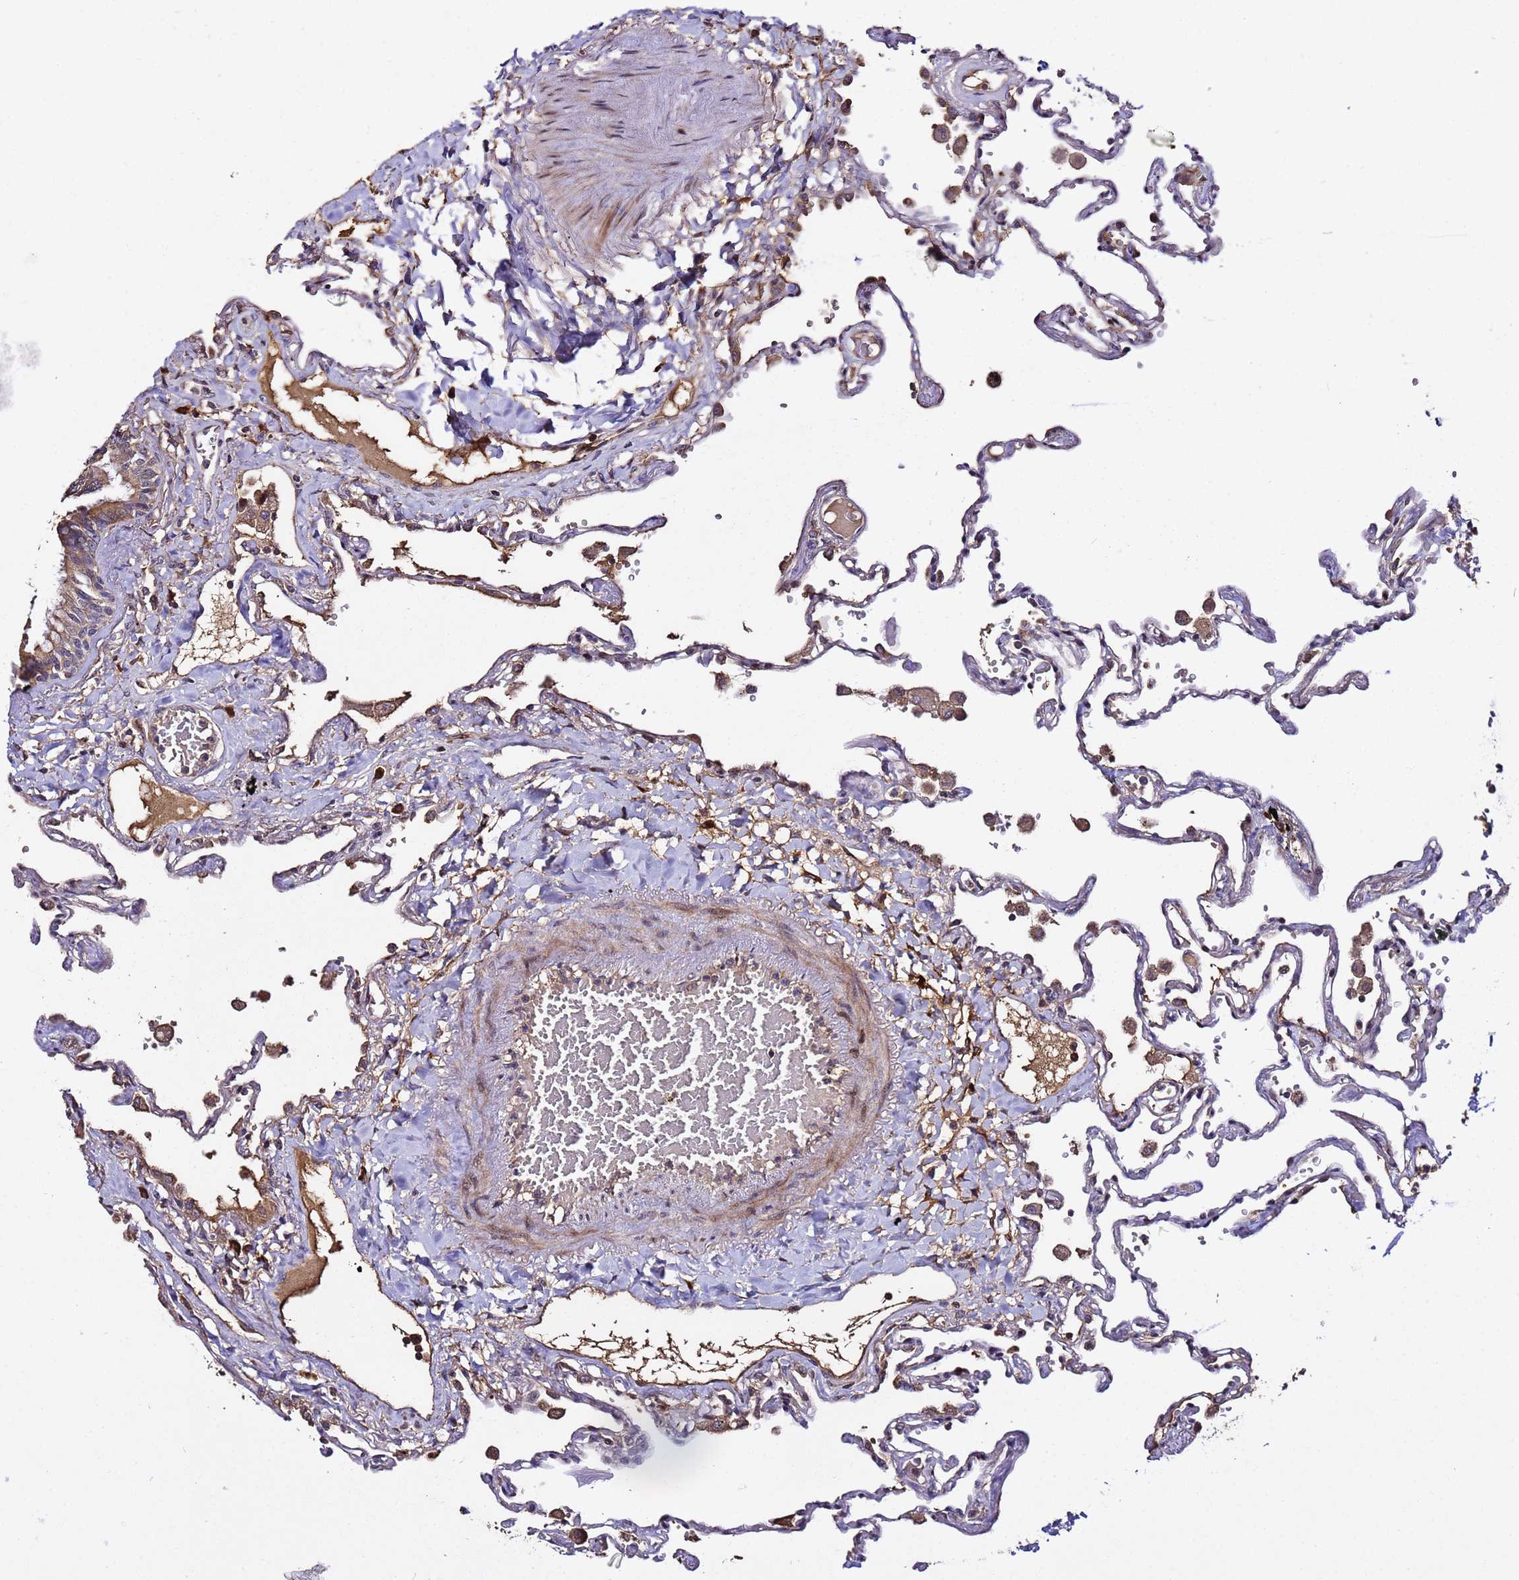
{"staining": {"intensity": "negative", "quantity": "none", "location": "none"}, "tissue": "lung", "cell_type": "Alveolar cells", "image_type": "normal", "snomed": [{"axis": "morphology", "description": "Normal tissue, NOS"}, {"axis": "topography", "description": "Lung"}], "caption": "The micrograph demonstrates no staining of alveolar cells in unremarkable lung. The staining was performed using DAB to visualize the protein expression in brown, while the nuclei were stained in blue with hematoxylin (Magnification: 20x).", "gene": "WNK4", "patient": {"sex": "female", "age": 67}}